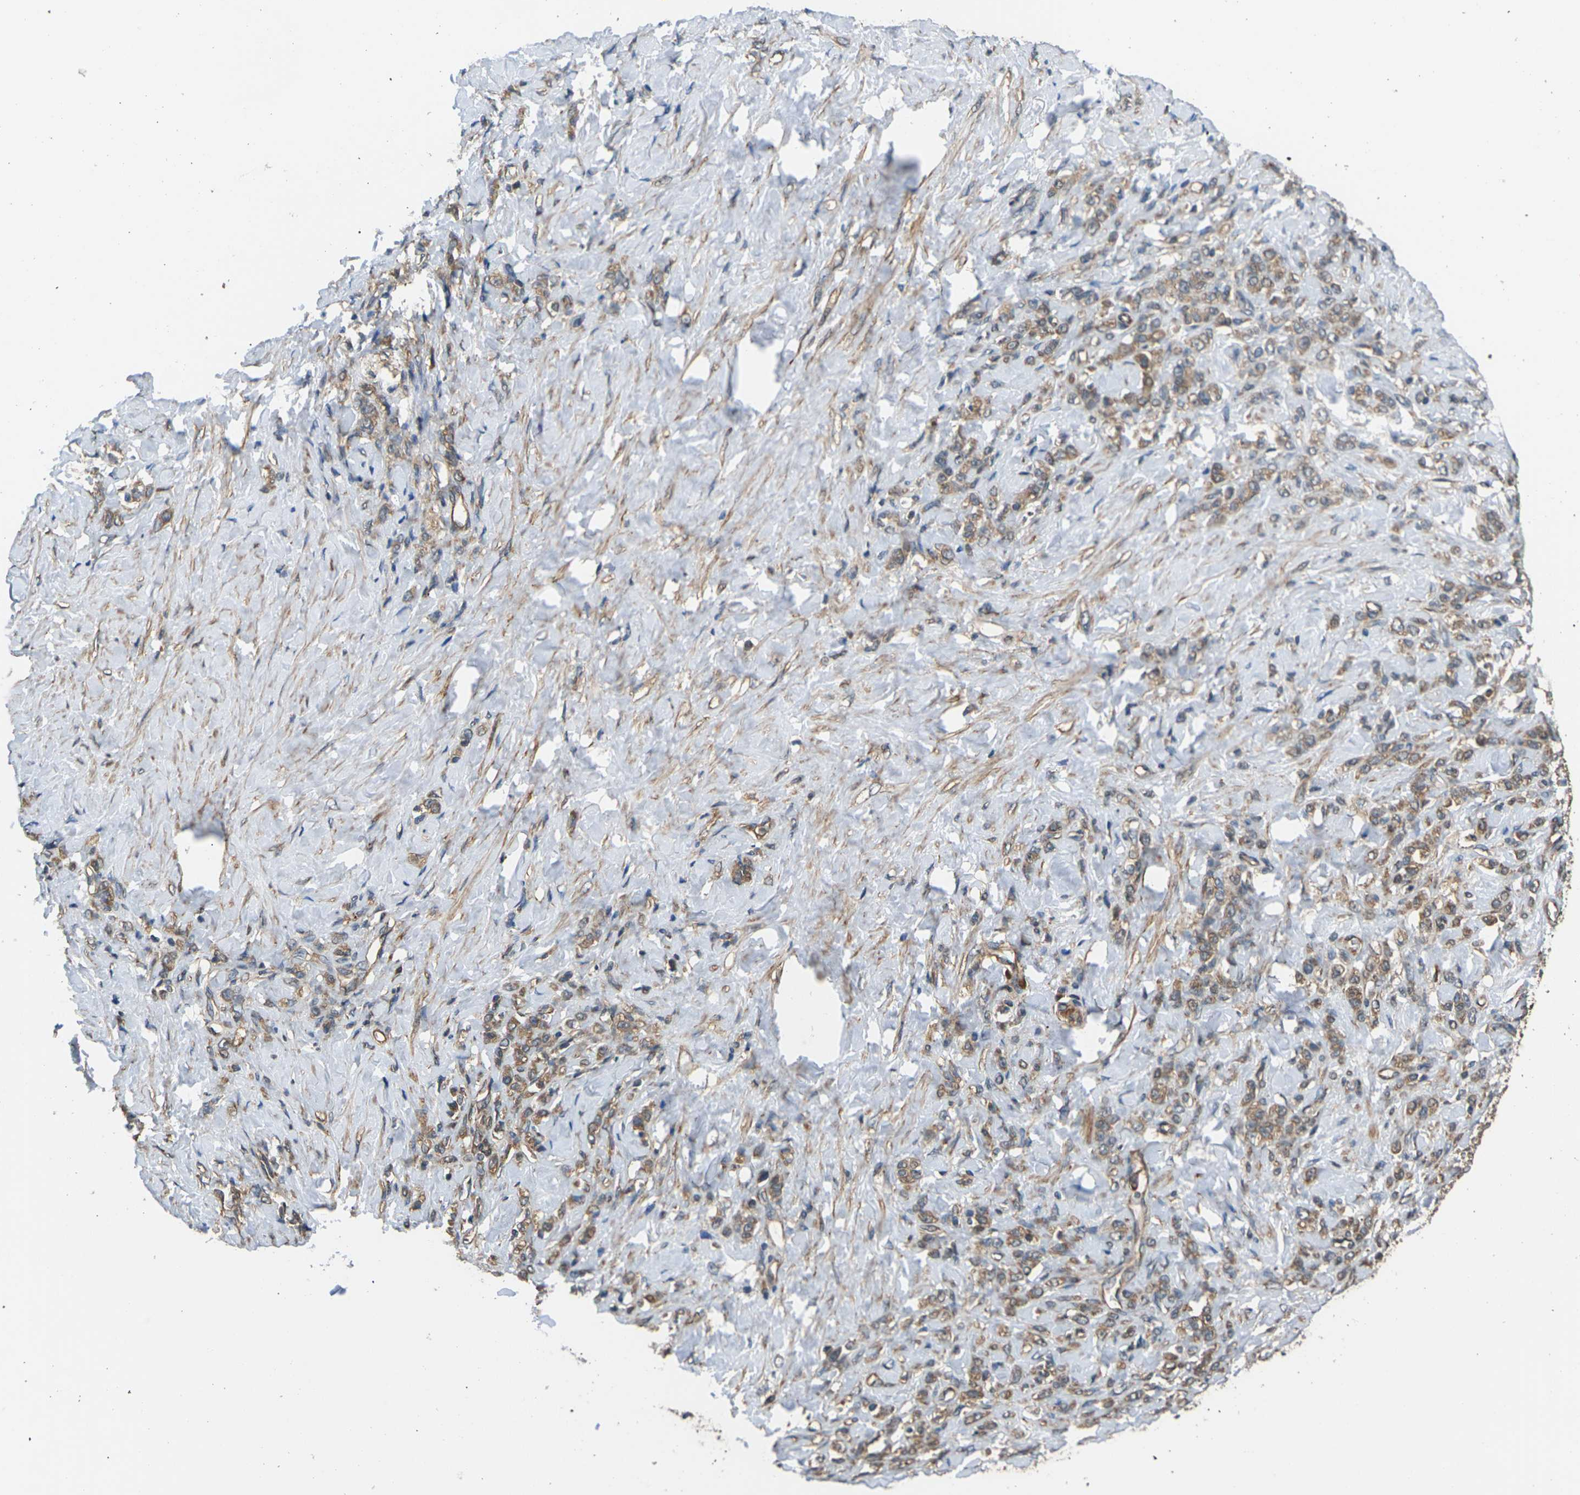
{"staining": {"intensity": "moderate", "quantity": ">75%", "location": "cytoplasmic/membranous"}, "tissue": "stomach cancer", "cell_type": "Tumor cells", "image_type": "cancer", "snomed": [{"axis": "morphology", "description": "Adenocarcinoma, NOS"}, {"axis": "topography", "description": "Stomach"}], "caption": "A high-resolution histopathology image shows immunohistochemistry staining of stomach cancer, which displays moderate cytoplasmic/membranous positivity in approximately >75% of tumor cells.", "gene": "NRAS", "patient": {"sex": "male", "age": 82}}